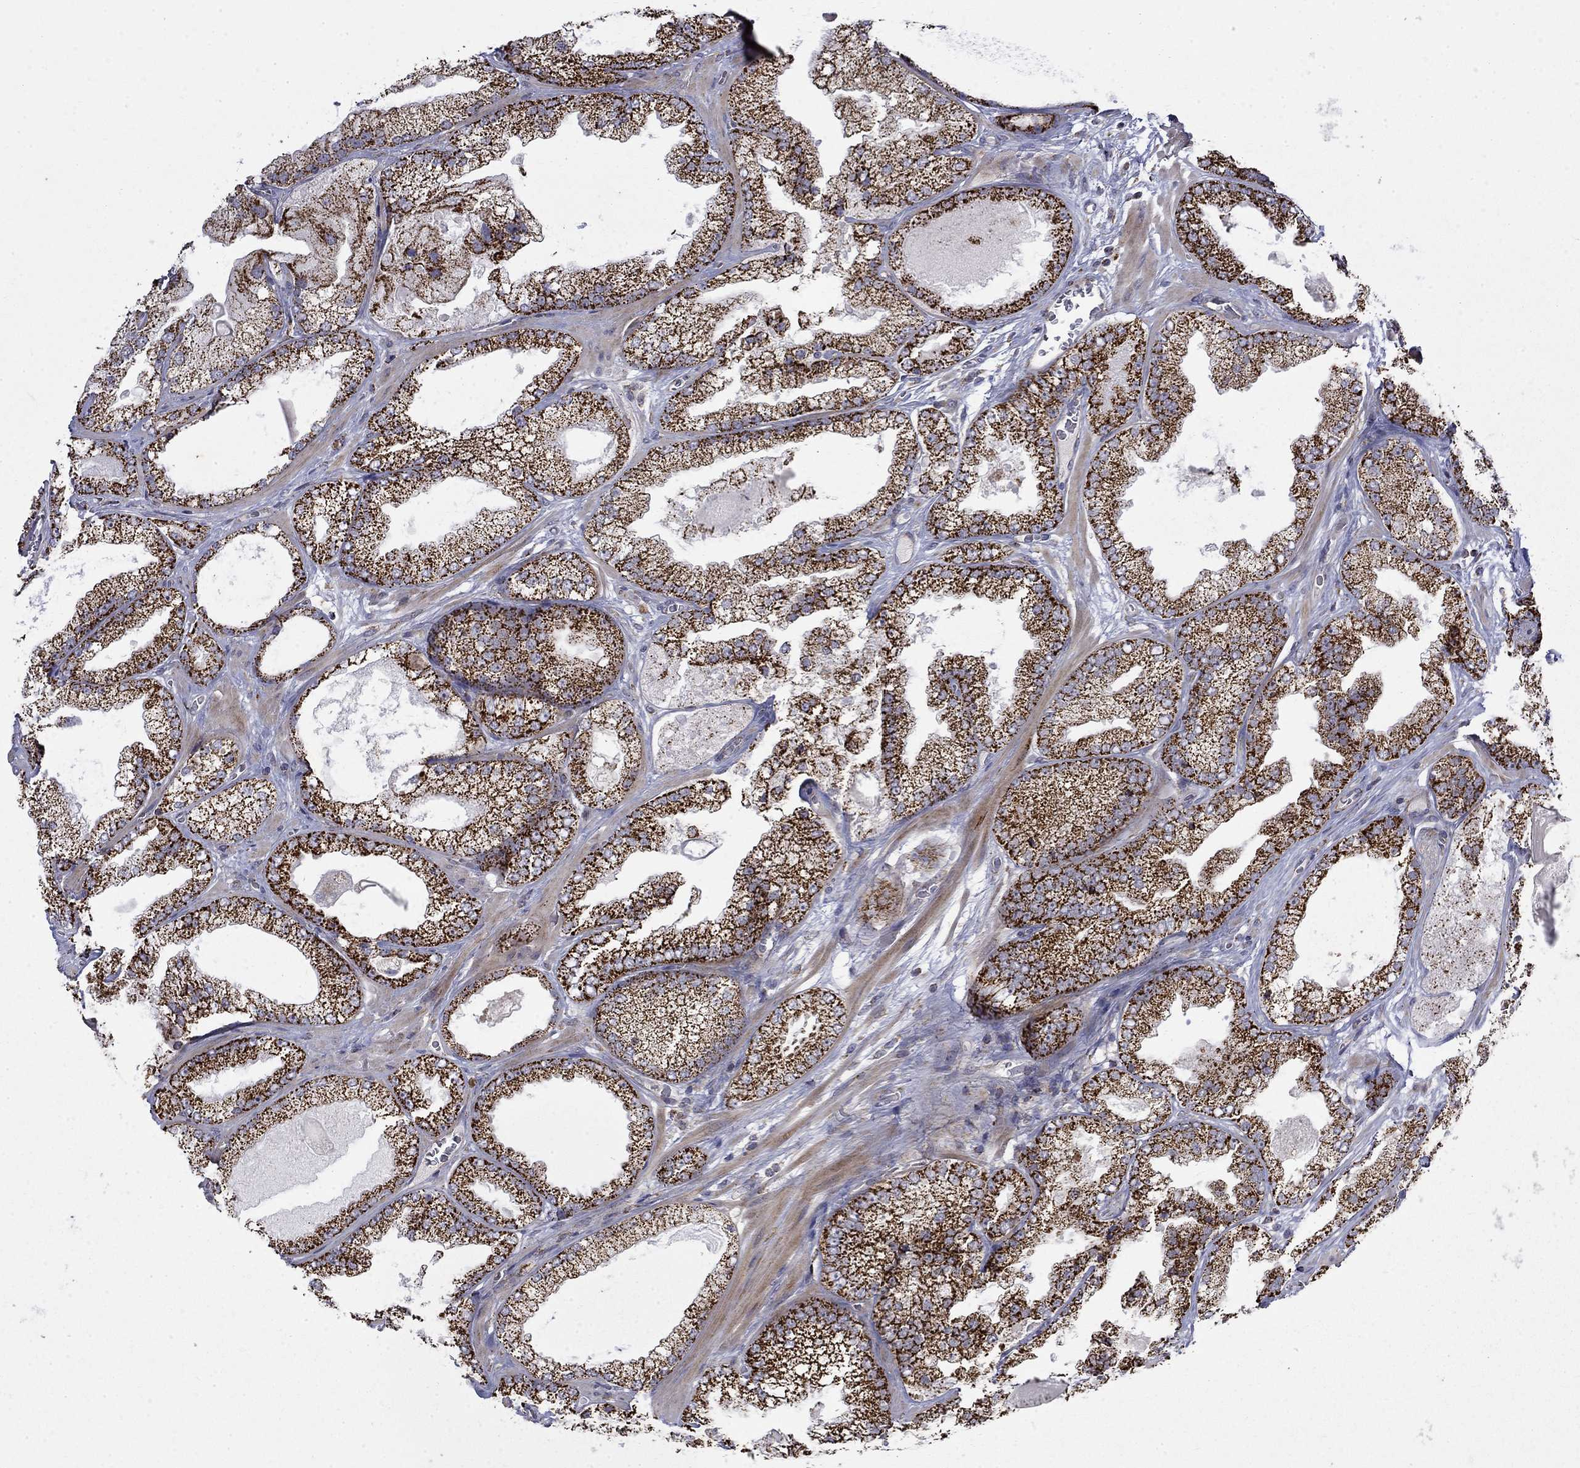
{"staining": {"intensity": "strong", "quantity": ">75%", "location": "cytoplasmic/membranous"}, "tissue": "prostate cancer", "cell_type": "Tumor cells", "image_type": "cancer", "snomed": [{"axis": "morphology", "description": "Adenocarcinoma, Low grade"}, {"axis": "topography", "description": "Prostate"}], "caption": "Immunohistochemistry (IHC) image of prostate cancer stained for a protein (brown), which shows high levels of strong cytoplasmic/membranous staining in about >75% of tumor cells.", "gene": "PCBP3", "patient": {"sex": "male", "age": 57}}